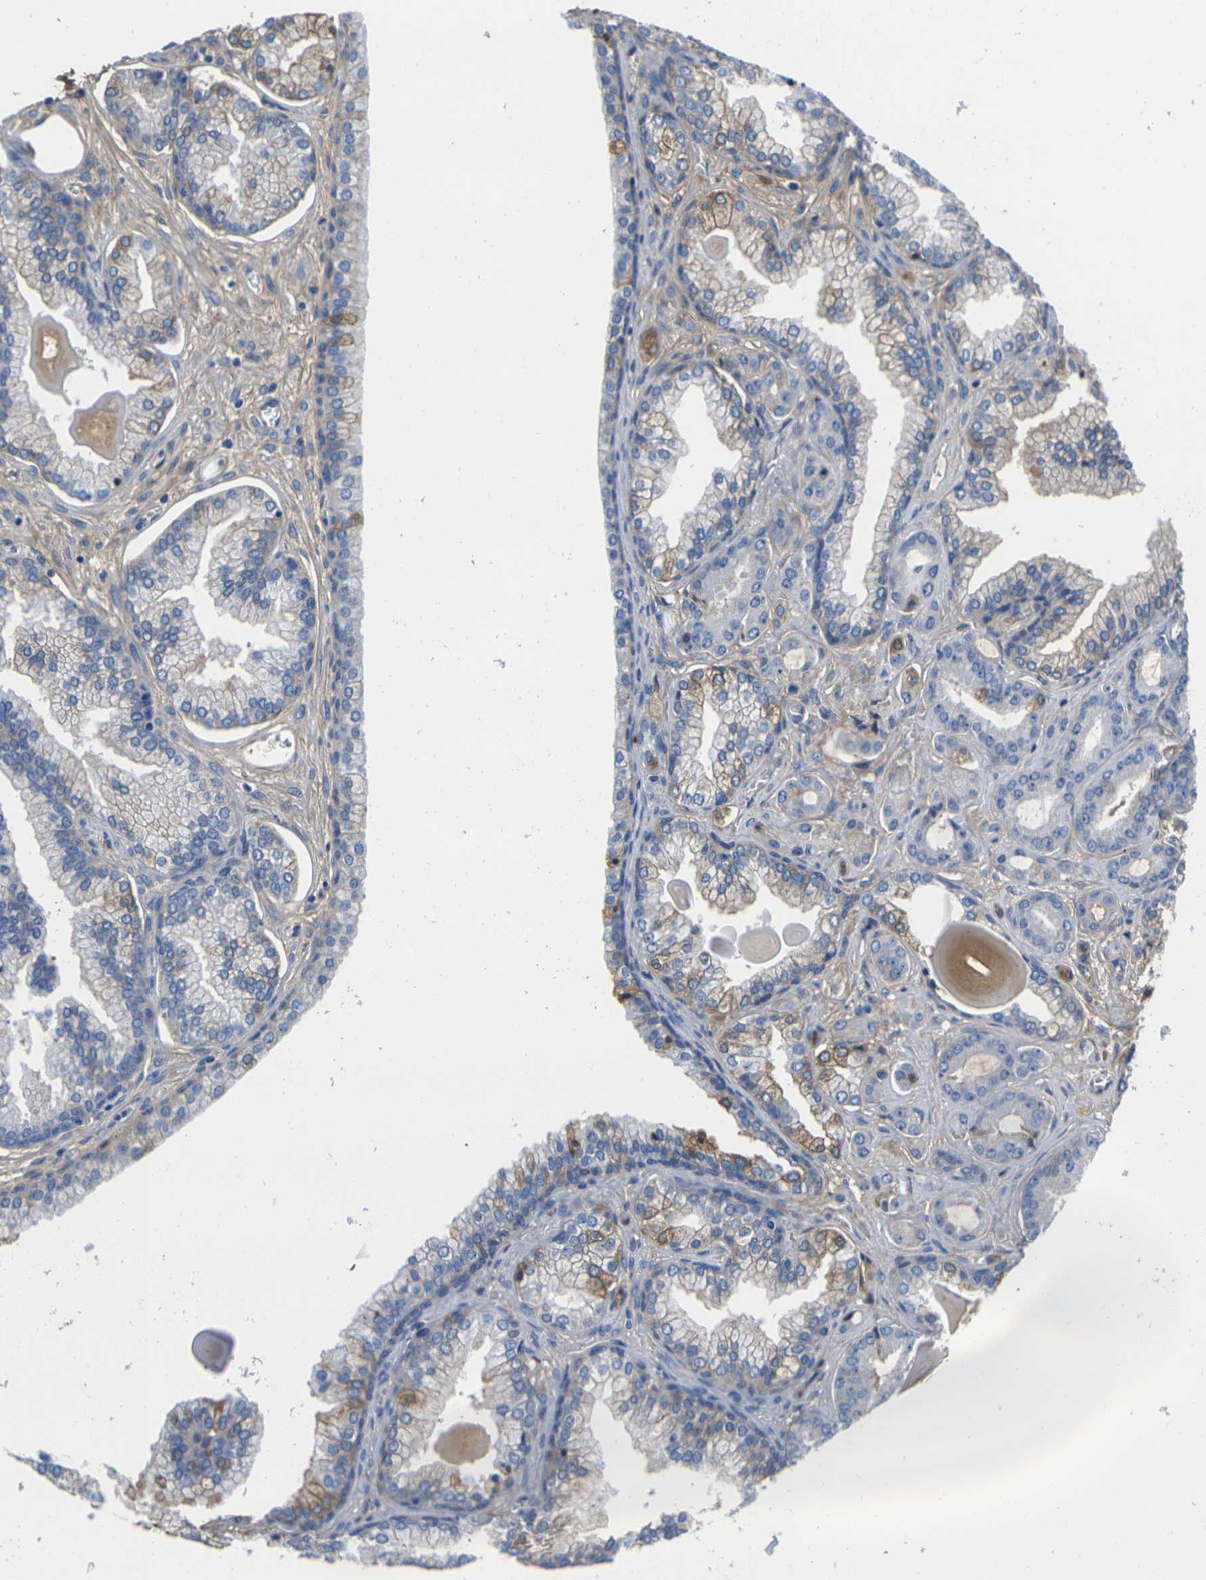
{"staining": {"intensity": "moderate", "quantity": "<25%", "location": "cytoplasmic/membranous"}, "tissue": "prostate cancer", "cell_type": "Tumor cells", "image_type": "cancer", "snomed": [{"axis": "morphology", "description": "Adenocarcinoma, Low grade"}, {"axis": "topography", "description": "Prostate"}], "caption": "A photomicrograph showing moderate cytoplasmic/membranous positivity in about <25% of tumor cells in prostate cancer, as visualized by brown immunohistochemical staining.", "gene": "GREM2", "patient": {"sex": "male", "age": 59}}